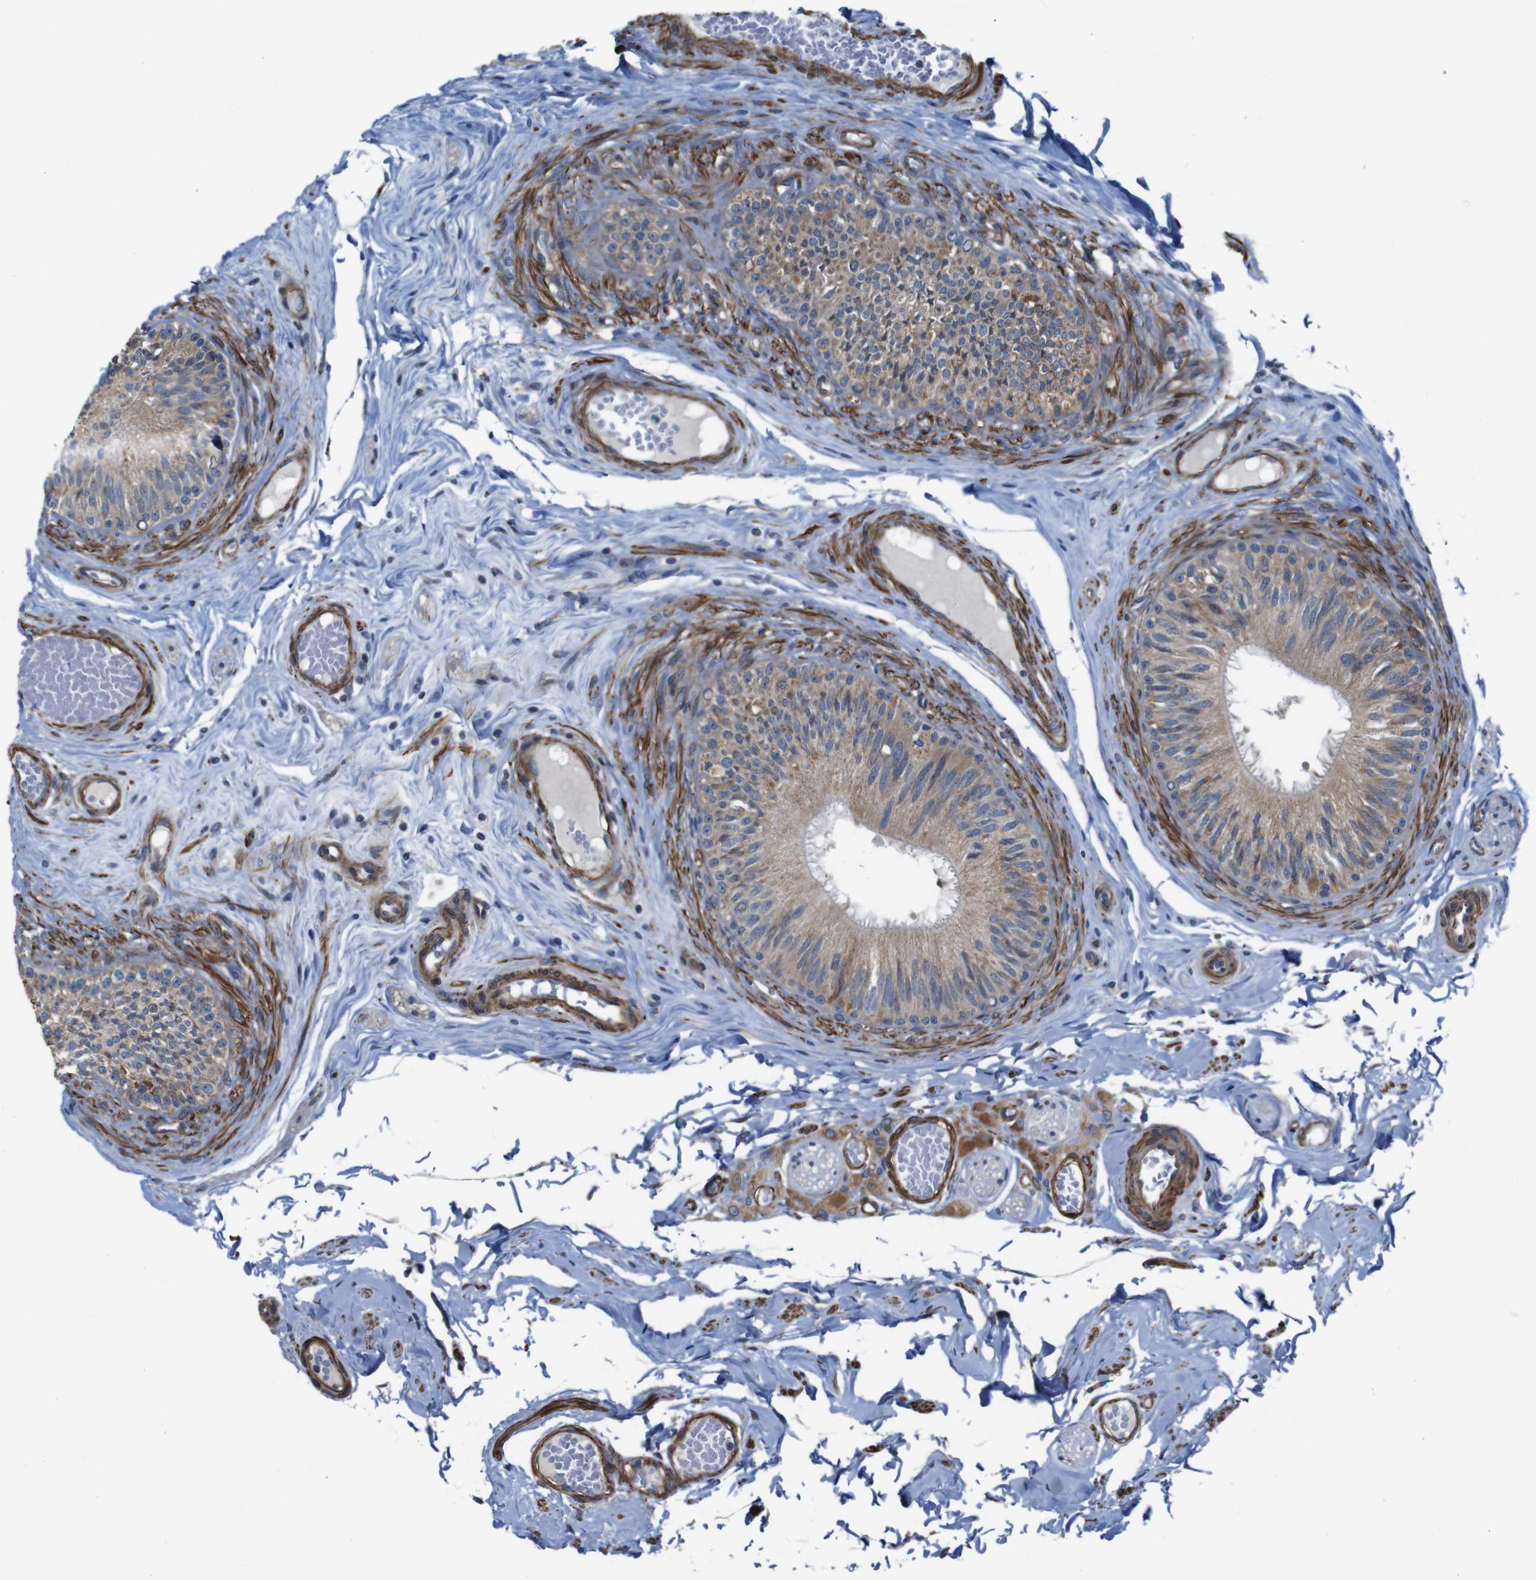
{"staining": {"intensity": "moderate", "quantity": ">75%", "location": "cytoplasmic/membranous"}, "tissue": "epididymis", "cell_type": "Glandular cells", "image_type": "normal", "snomed": [{"axis": "morphology", "description": "Normal tissue, NOS"}, {"axis": "topography", "description": "Testis"}, {"axis": "topography", "description": "Epididymis"}], "caption": "Epididymis stained with DAB IHC displays medium levels of moderate cytoplasmic/membranous staining in approximately >75% of glandular cells.", "gene": "GGT7", "patient": {"sex": "male", "age": 36}}